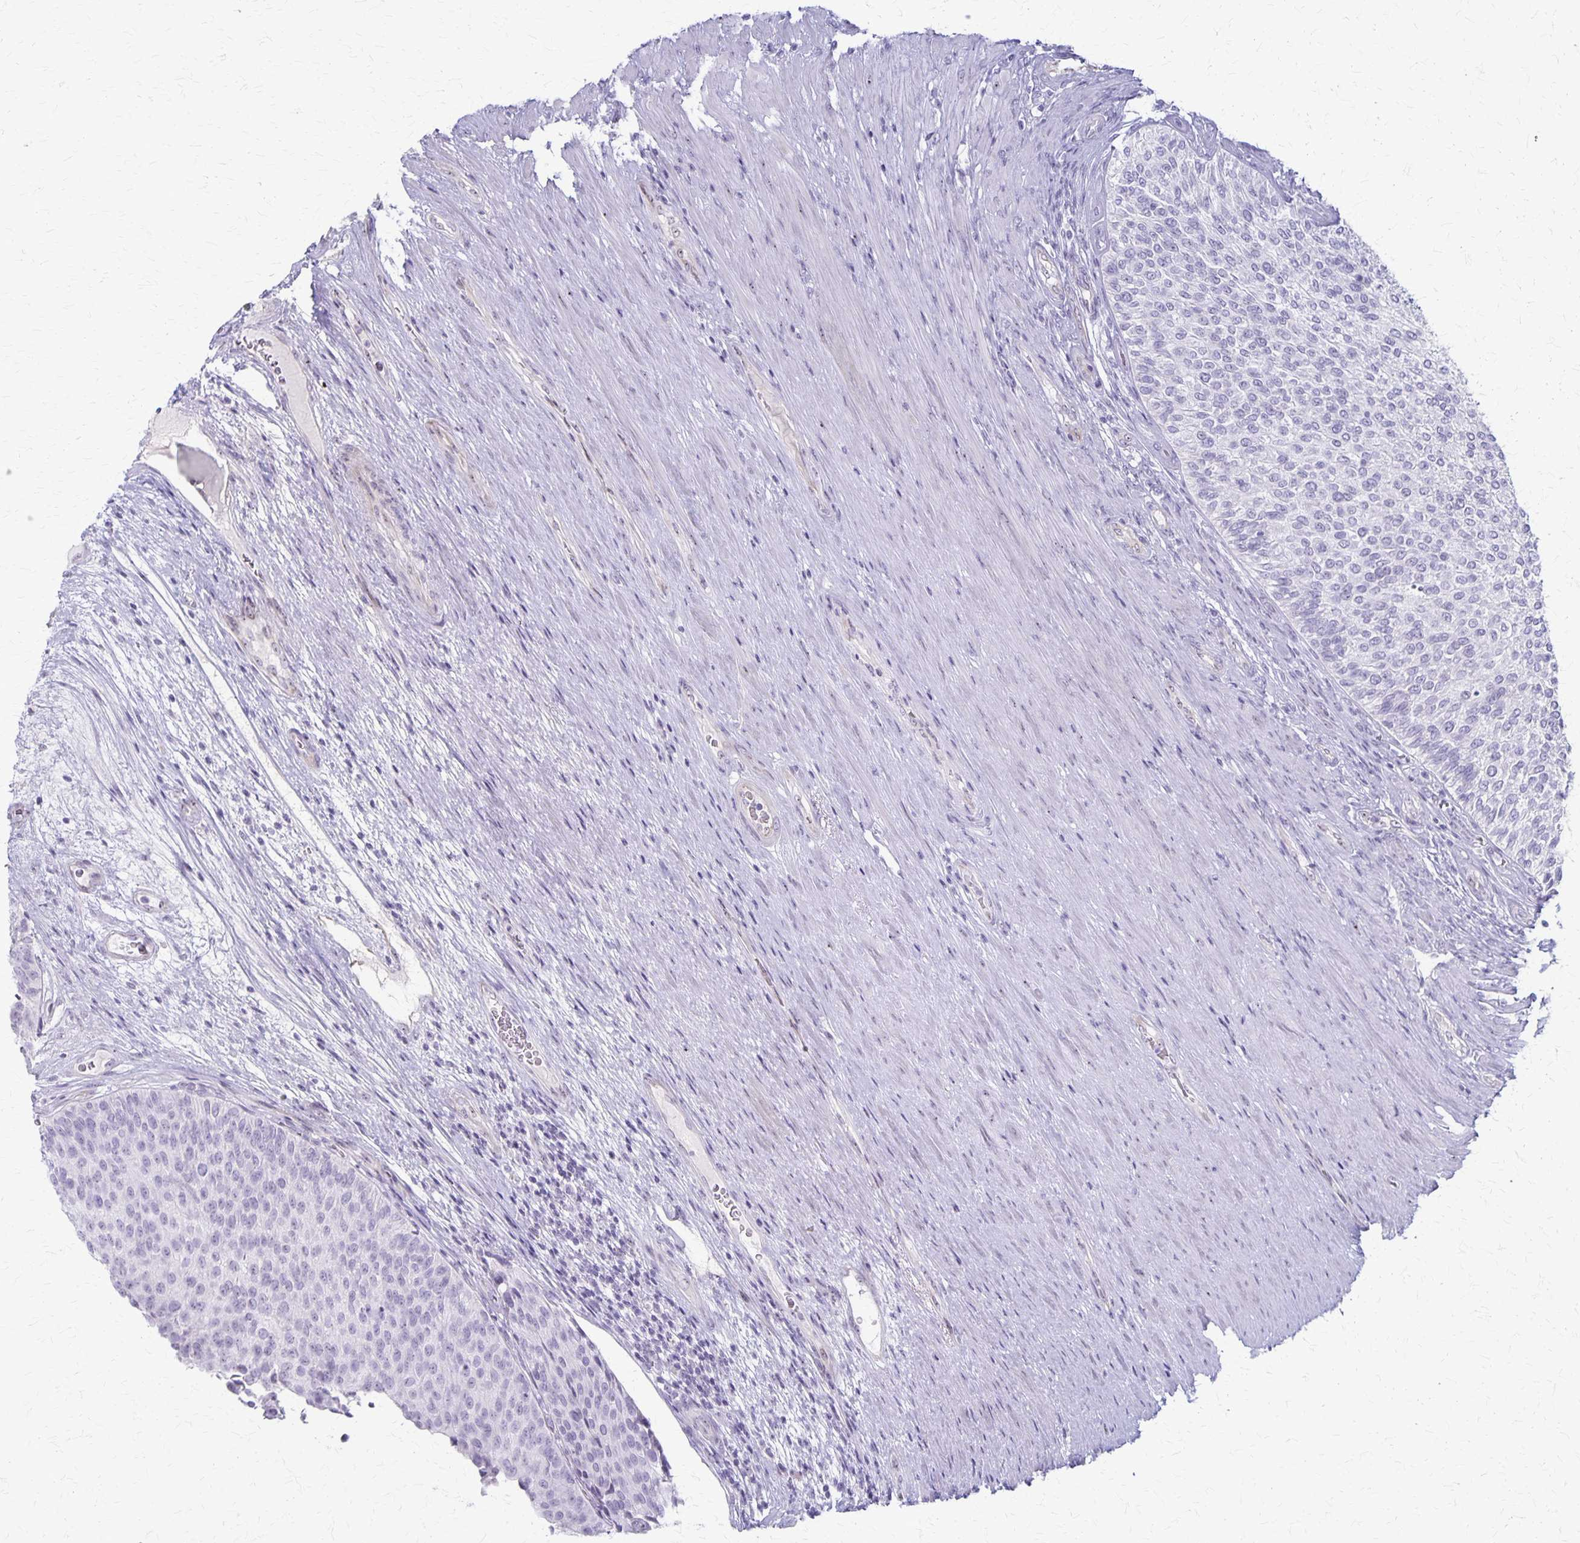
{"staining": {"intensity": "moderate", "quantity": "<25%", "location": "nuclear"}, "tissue": "urinary bladder", "cell_type": "Urothelial cells", "image_type": "normal", "snomed": [{"axis": "morphology", "description": "Normal tissue, NOS"}, {"axis": "topography", "description": "Urinary bladder"}, {"axis": "topography", "description": "Prostate"}], "caption": "The micrograph exhibits a brown stain indicating the presence of a protein in the nuclear of urothelial cells in urinary bladder.", "gene": "DLK2", "patient": {"sex": "male", "age": 77}}